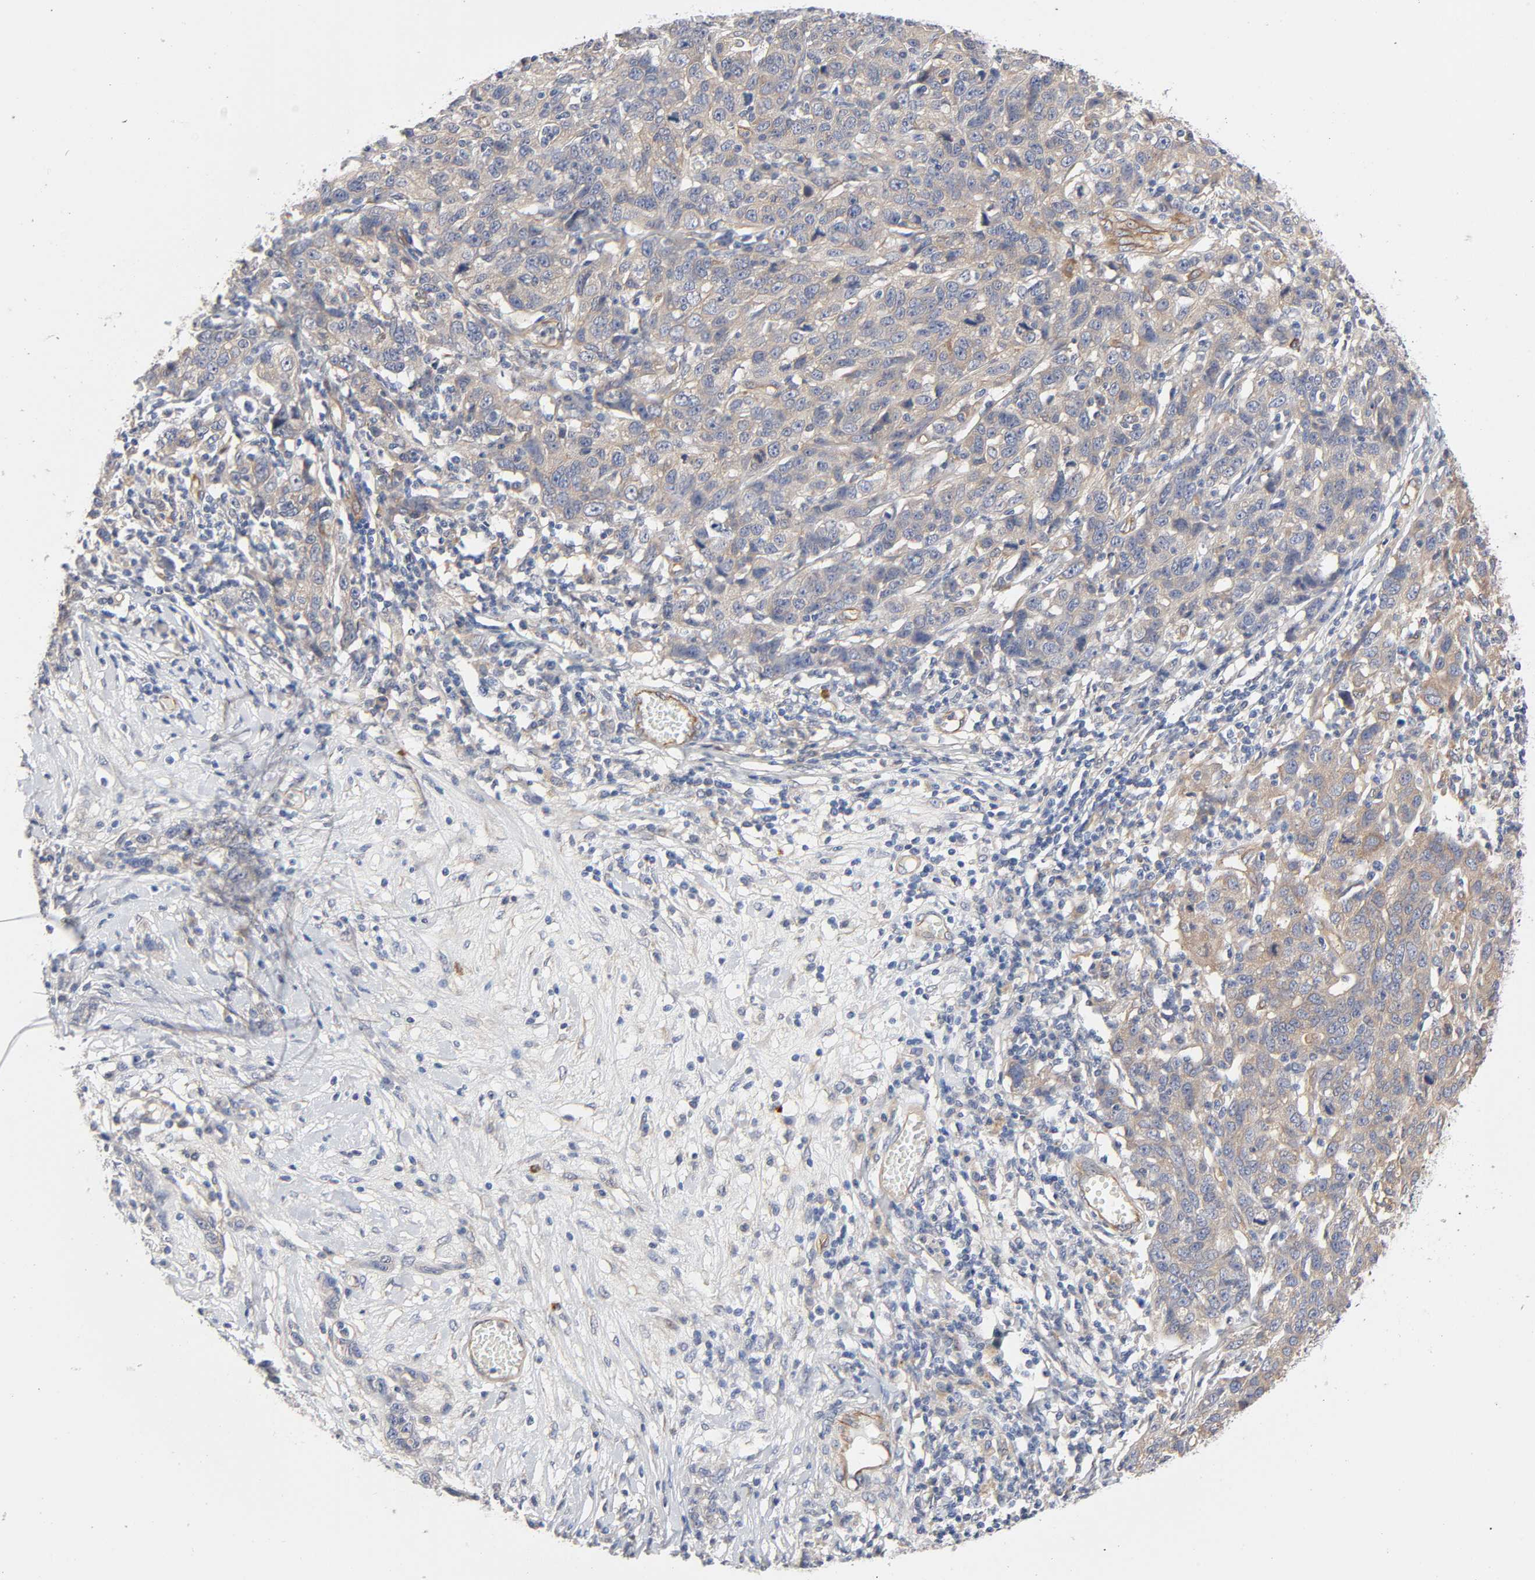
{"staining": {"intensity": "negative", "quantity": "none", "location": "none"}, "tissue": "ovarian cancer", "cell_type": "Tumor cells", "image_type": "cancer", "snomed": [{"axis": "morphology", "description": "Cystadenocarcinoma, serous, NOS"}, {"axis": "topography", "description": "Ovary"}], "caption": "This is an immunohistochemistry (IHC) histopathology image of human ovarian cancer. There is no positivity in tumor cells.", "gene": "RAB13", "patient": {"sex": "female", "age": 71}}